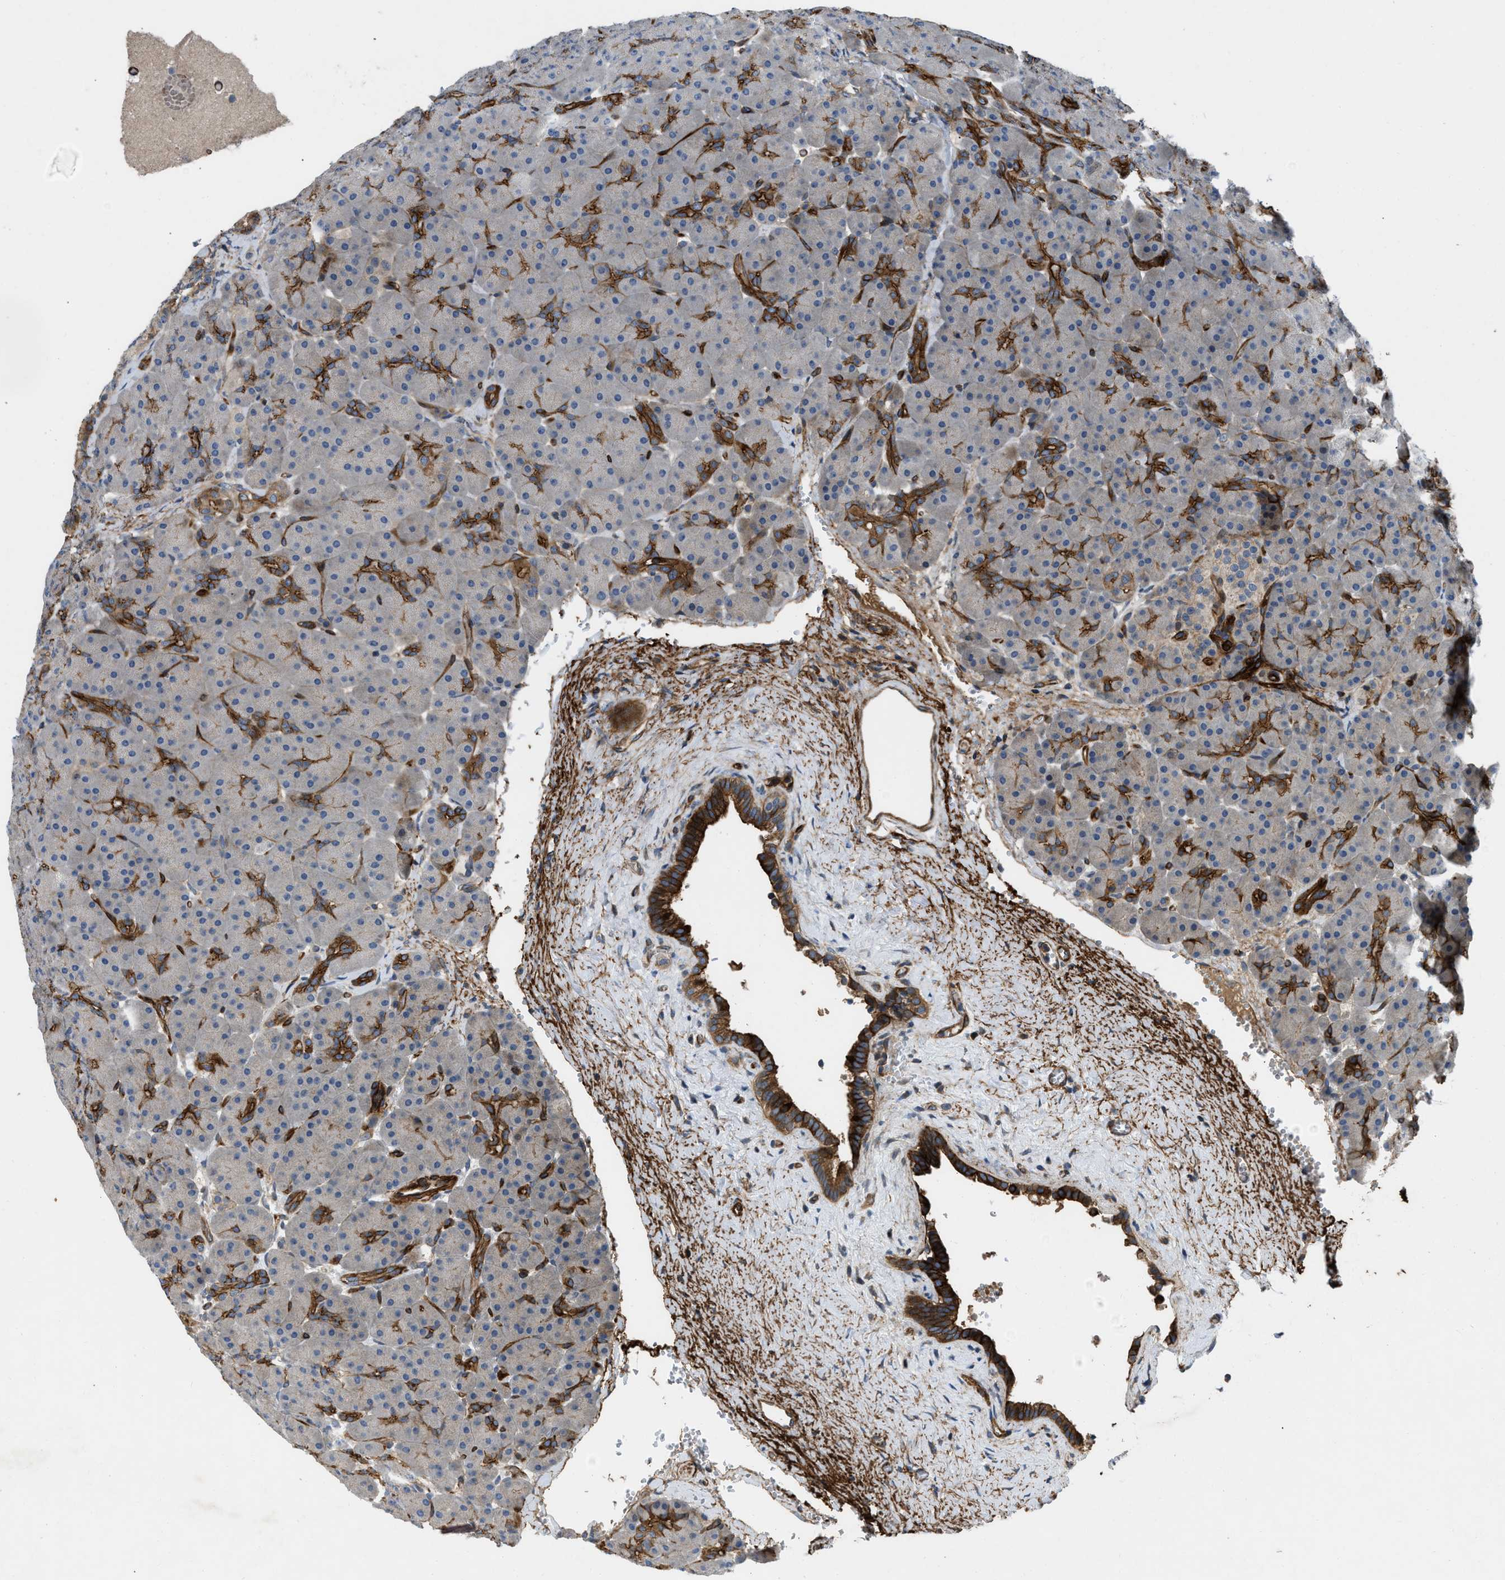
{"staining": {"intensity": "strong", "quantity": "<25%", "location": "cytoplasmic/membranous"}, "tissue": "pancreas", "cell_type": "Exocrine glandular cells", "image_type": "normal", "snomed": [{"axis": "morphology", "description": "Normal tissue, NOS"}, {"axis": "topography", "description": "Pancreas"}], "caption": "Exocrine glandular cells reveal strong cytoplasmic/membranous staining in about <25% of cells in unremarkable pancreas. The staining was performed using DAB, with brown indicating positive protein expression. Nuclei are stained blue with hematoxylin.", "gene": "NYNRIN", "patient": {"sex": "male", "age": 66}}